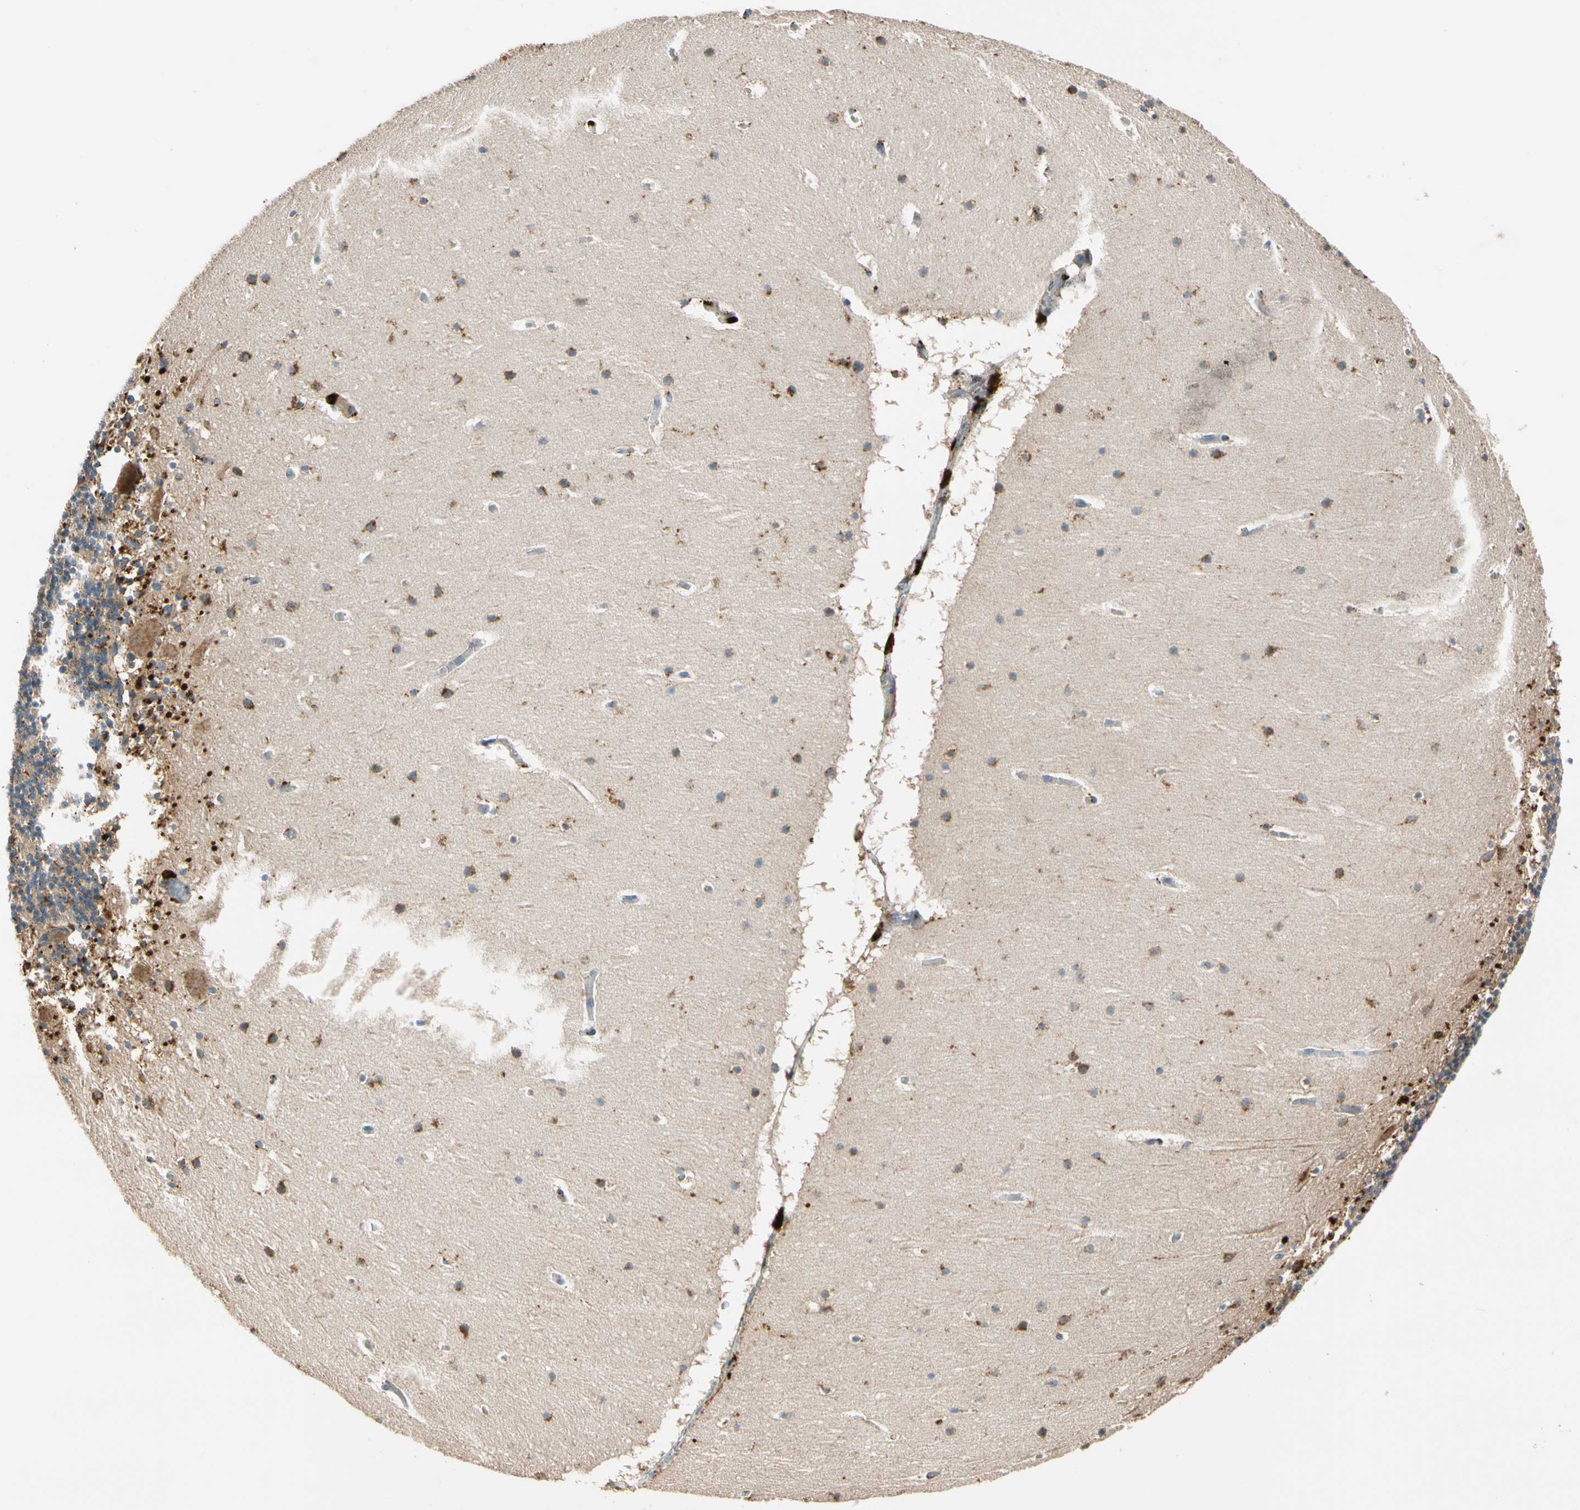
{"staining": {"intensity": "strong", "quantity": "<25%", "location": "cytoplasmic/membranous"}, "tissue": "cerebellum", "cell_type": "Cells in granular layer", "image_type": "normal", "snomed": [{"axis": "morphology", "description": "Normal tissue, NOS"}, {"axis": "topography", "description": "Cerebellum"}], "caption": "Immunohistochemistry (IHC) of unremarkable cerebellum shows medium levels of strong cytoplasmic/membranous staining in about <25% of cells in granular layer. (DAB (3,3'-diaminobenzidine) IHC, brown staining for protein, blue staining for nuclei).", "gene": "GM2A", "patient": {"sex": "male", "age": 45}}